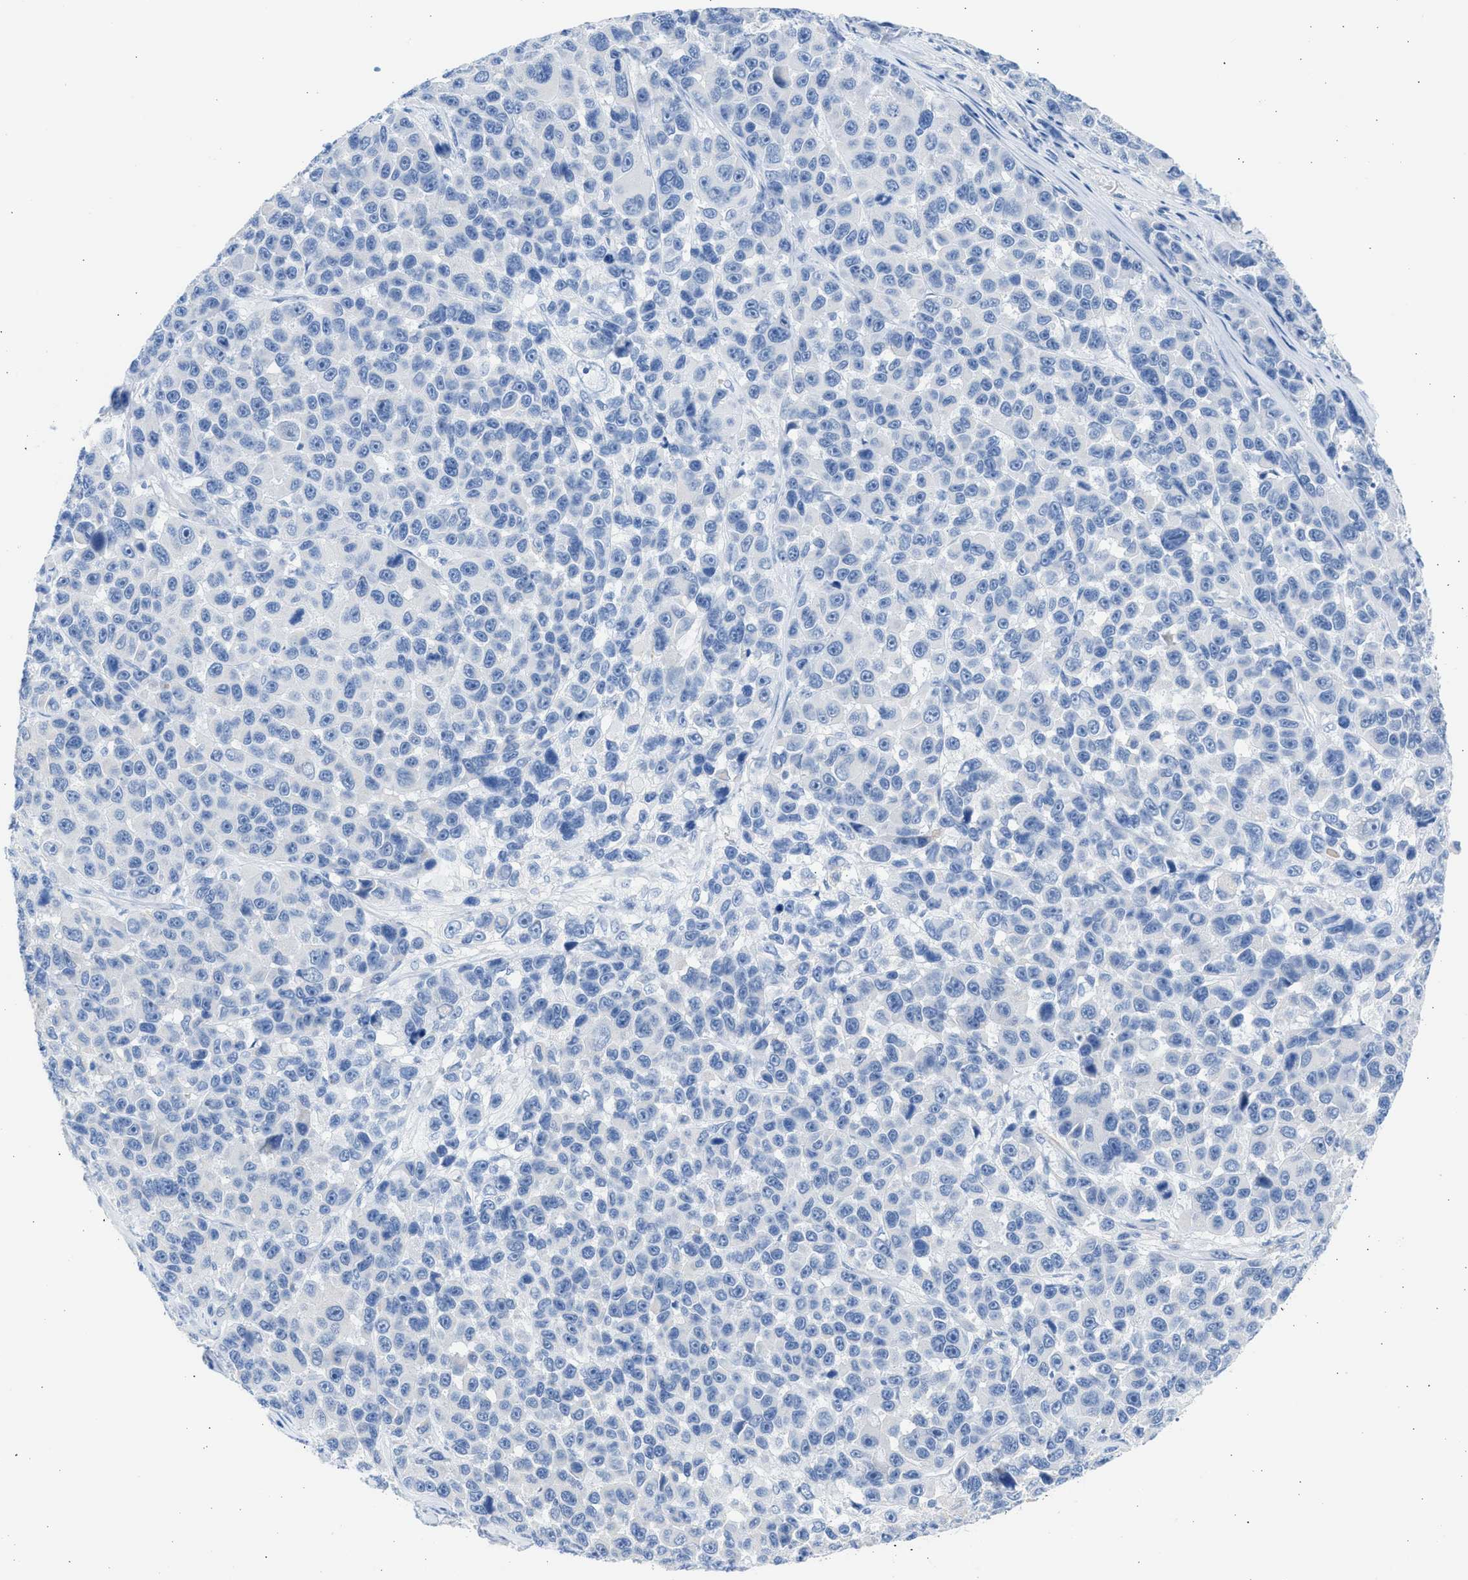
{"staining": {"intensity": "negative", "quantity": "none", "location": "none"}, "tissue": "melanoma", "cell_type": "Tumor cells", "image_type": "cancer", "snomed": [{"axis": "morphology", "description": "Malignant melanoma, NOS"}, {"axis": "topography", "description": "Skin"}], "caption": "IHC histopathology image of neoplastic tissue: malignant melanoma stained with DAB exhibits no significant protein expression in tumor cells.", "gene": "SPATA3", "patient": {"sex": "male", "age": 53}}